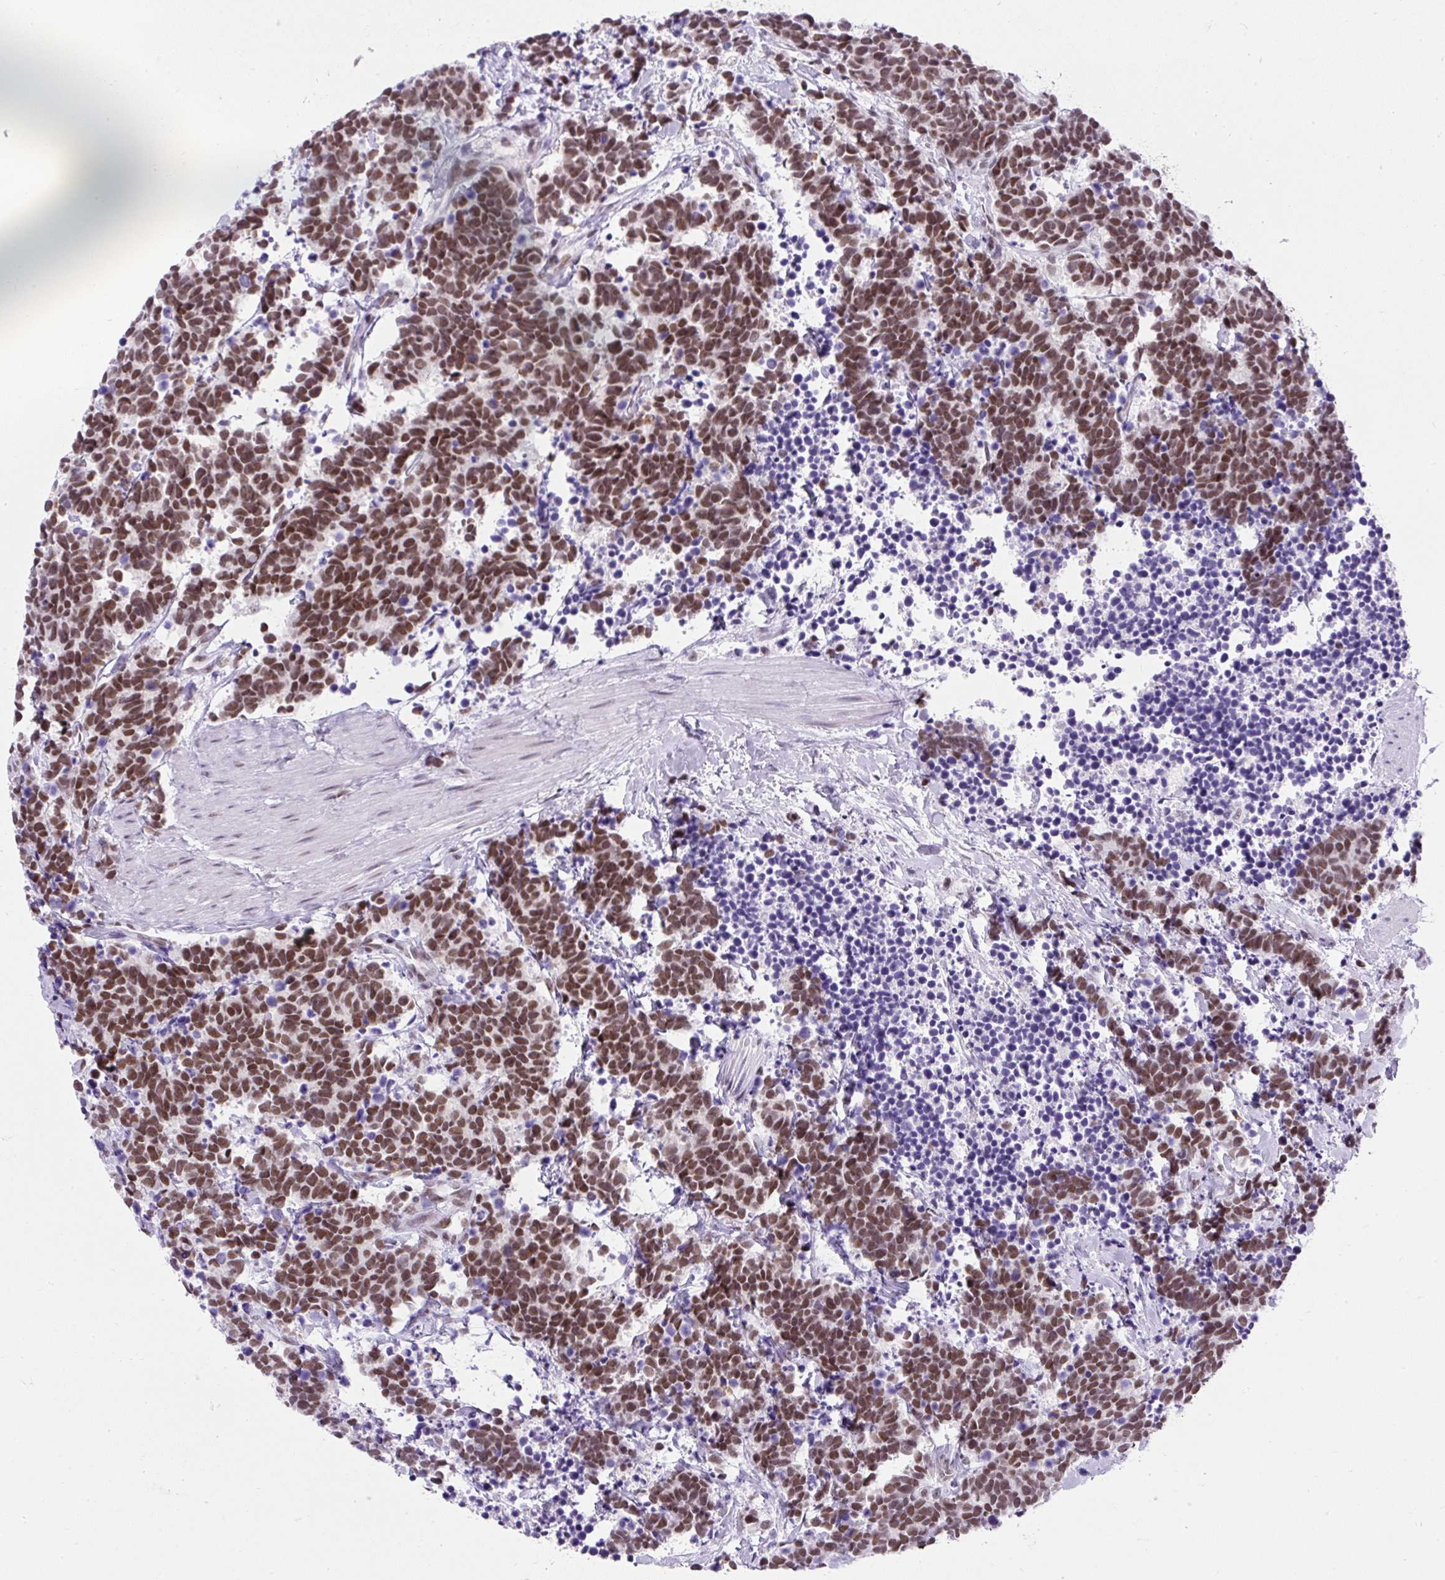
{"staining": {"intensity": "moderate", "quantity": ">75%", "location": "nuclear"}, "tissue": "carcinoid", "cell_type": "Tumor cells", "image_type": "cancer", "snomed": [{"axis": "morphology", "description": "Carcinoma, NOS"}, {"axis": "morphology", "description": "Carcinoid, malignant, NOS"}, {"axis": "topography", "description": "Prostate"}], "caption": "Immunohistochemistry histopathology image of neoplastic tissue: carcinoma stained using immunohistochemistry (IHC) displays medium levels of moderate protein expression localized specifically in the nuclear of tumor cells, appearing as a nuclear brown color.", "gene": "PLCXD2", "patient": {"sex": "male", "age": 57}}